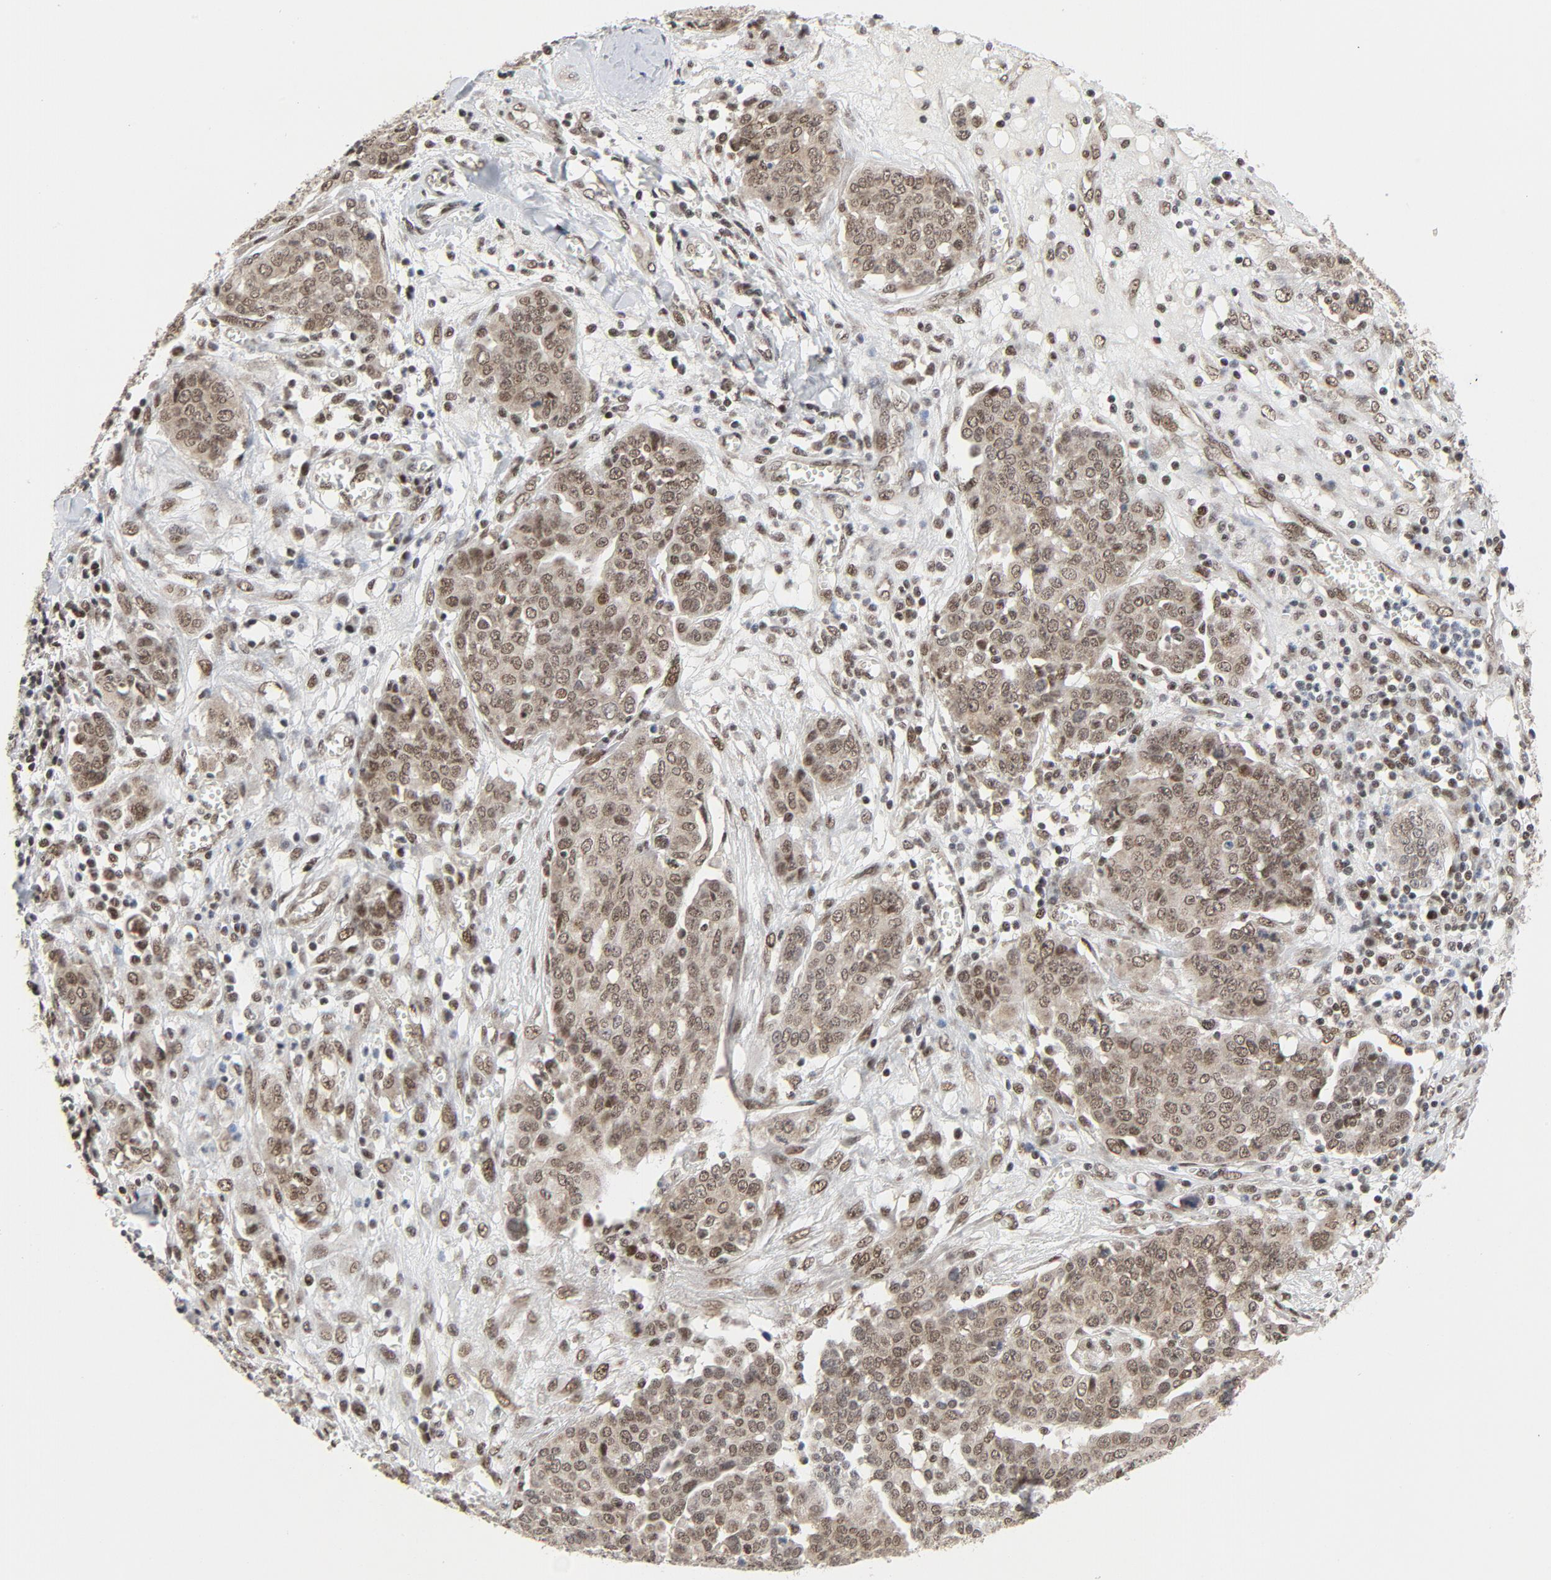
{"staining": {"intensity": "weak", "quantity": ">75%", "location": "nuclear"}, "tissue": "ovarian cancer", "cell_type": "Tumor cells", "image_type": "cancer", "snomed": [{"axis": "morphology", "description": "Cystadenocarcinoma, serous, NOS"}, {"axis": "topography", "description": "Soft tissue"}, {"axis": "topography", "description": "Ovary"}], "caption": "A micrograph of ovarian cancer (serous cystadenocarcinoma) stained for a protein exhibits weak nuclear brown staining in tumor cells.", "gene": "ERCC1", "patient": {"sex": "female", "age": 57}}